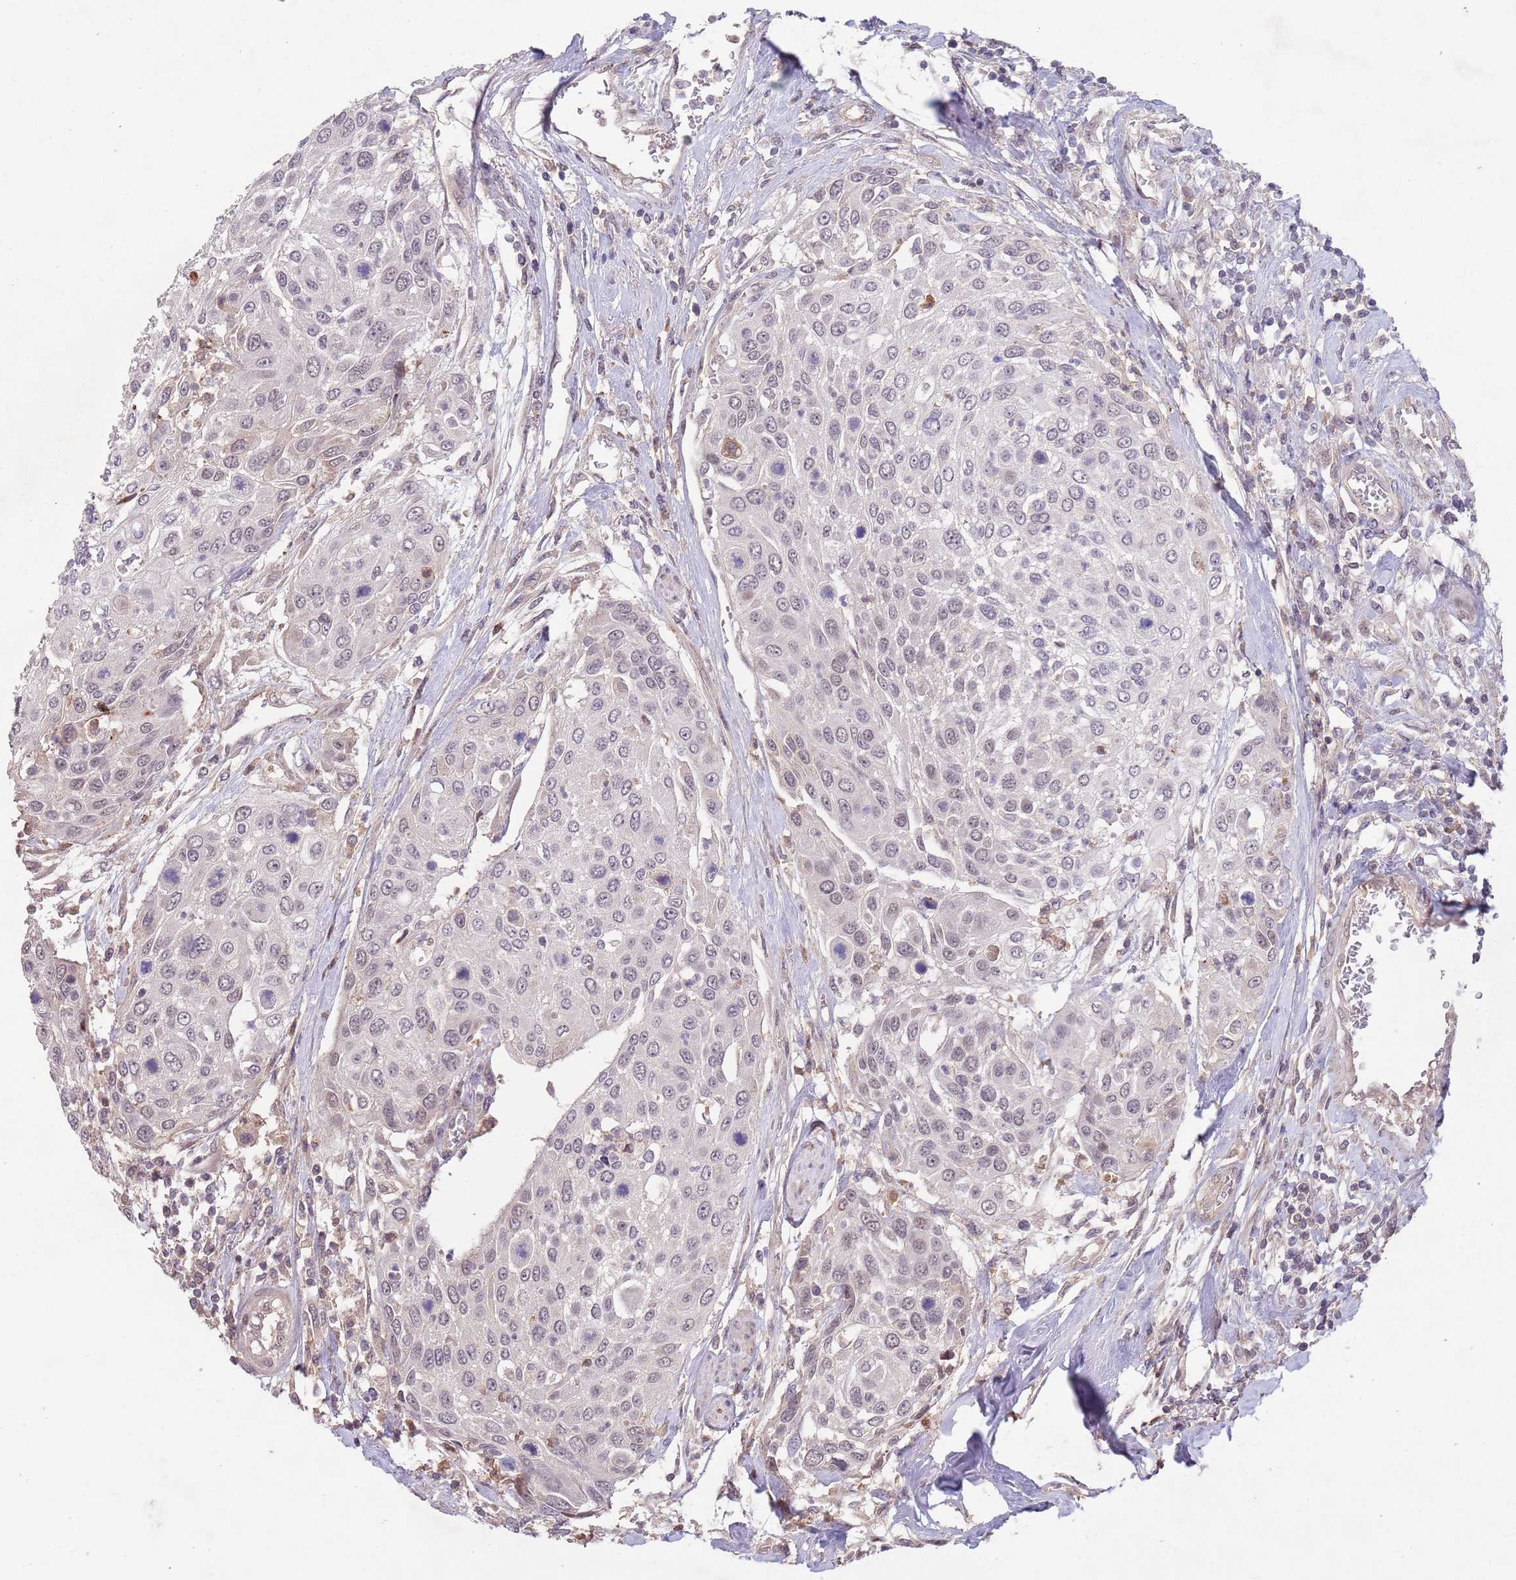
{"staining": {"intensity": "negative", "quantity": "none", "location": "none"}, "tissue": "urothelial cancer", "cell_type": "Tumor cells", "image_type": "cancer", "snomed": [{"axis": "morphology", "description": "Urothelial carcinoma, High grade"}, {"axis": "topography", "description": "Urinary bladder"}], "caption": "An IHC photomicrograph of urothelial cancer is shown. There is no staining in tumor cells of urothelial cancer.", "gene": "MEI1", "patient": {"sex": "female", "age": 79}}